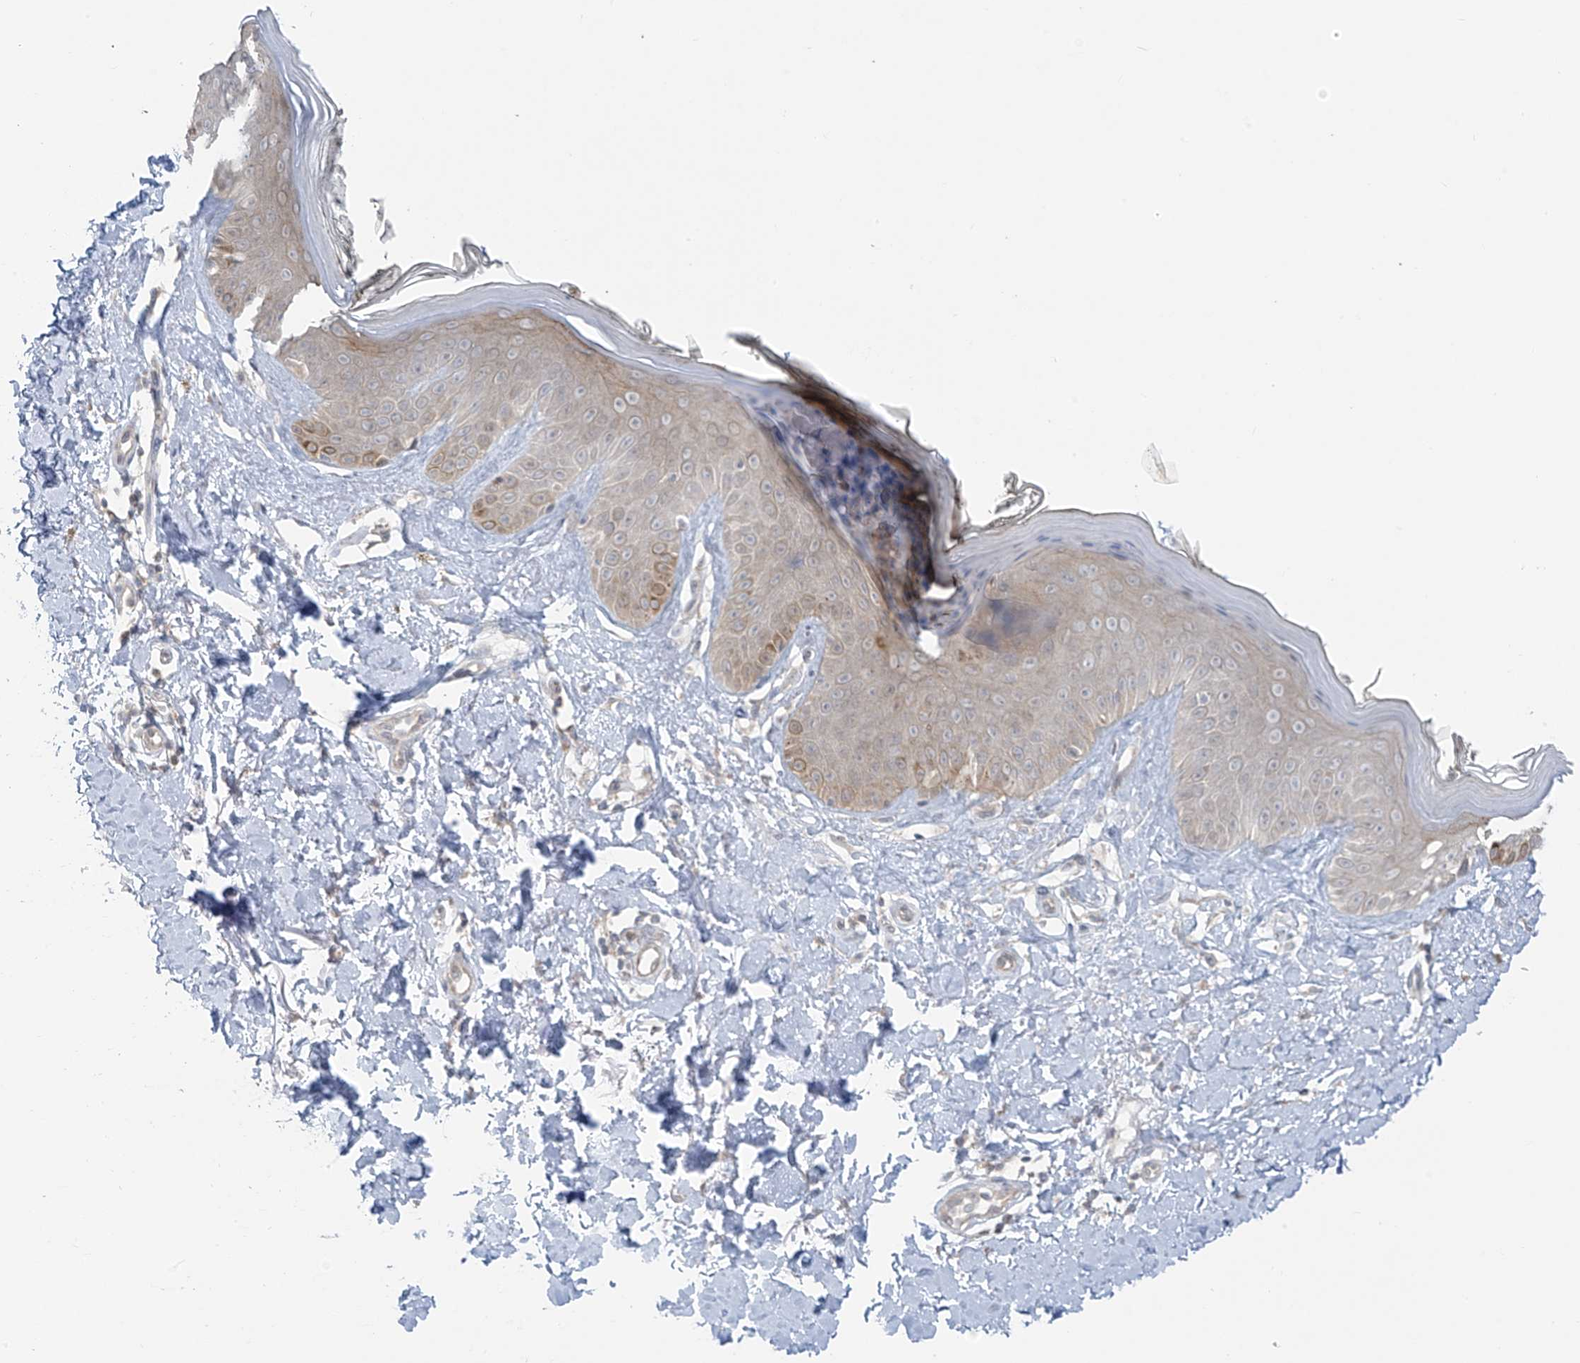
{"staining": {"intensity": "negative", "quantity": "none", "location": "none"}, "tissue": "skin", "cell_type": "Fibroblasts", "image_type": "normal", "snomed": [{"axis": "morphology", "description": "Normal tissue, NOS"}, {"axis": "topography", "description": "Skin"}], "caption": "A high-resolution image shows immunohistochemistry staining of unremarkable skin, which shows no significant positivity in fibroblasts. The staining is performed using DAB brown chromogen with nuclei counter-stained in using hematoxylin.", "gene": "HDDC2", "patient": {"sex": "female", "age": 64}}